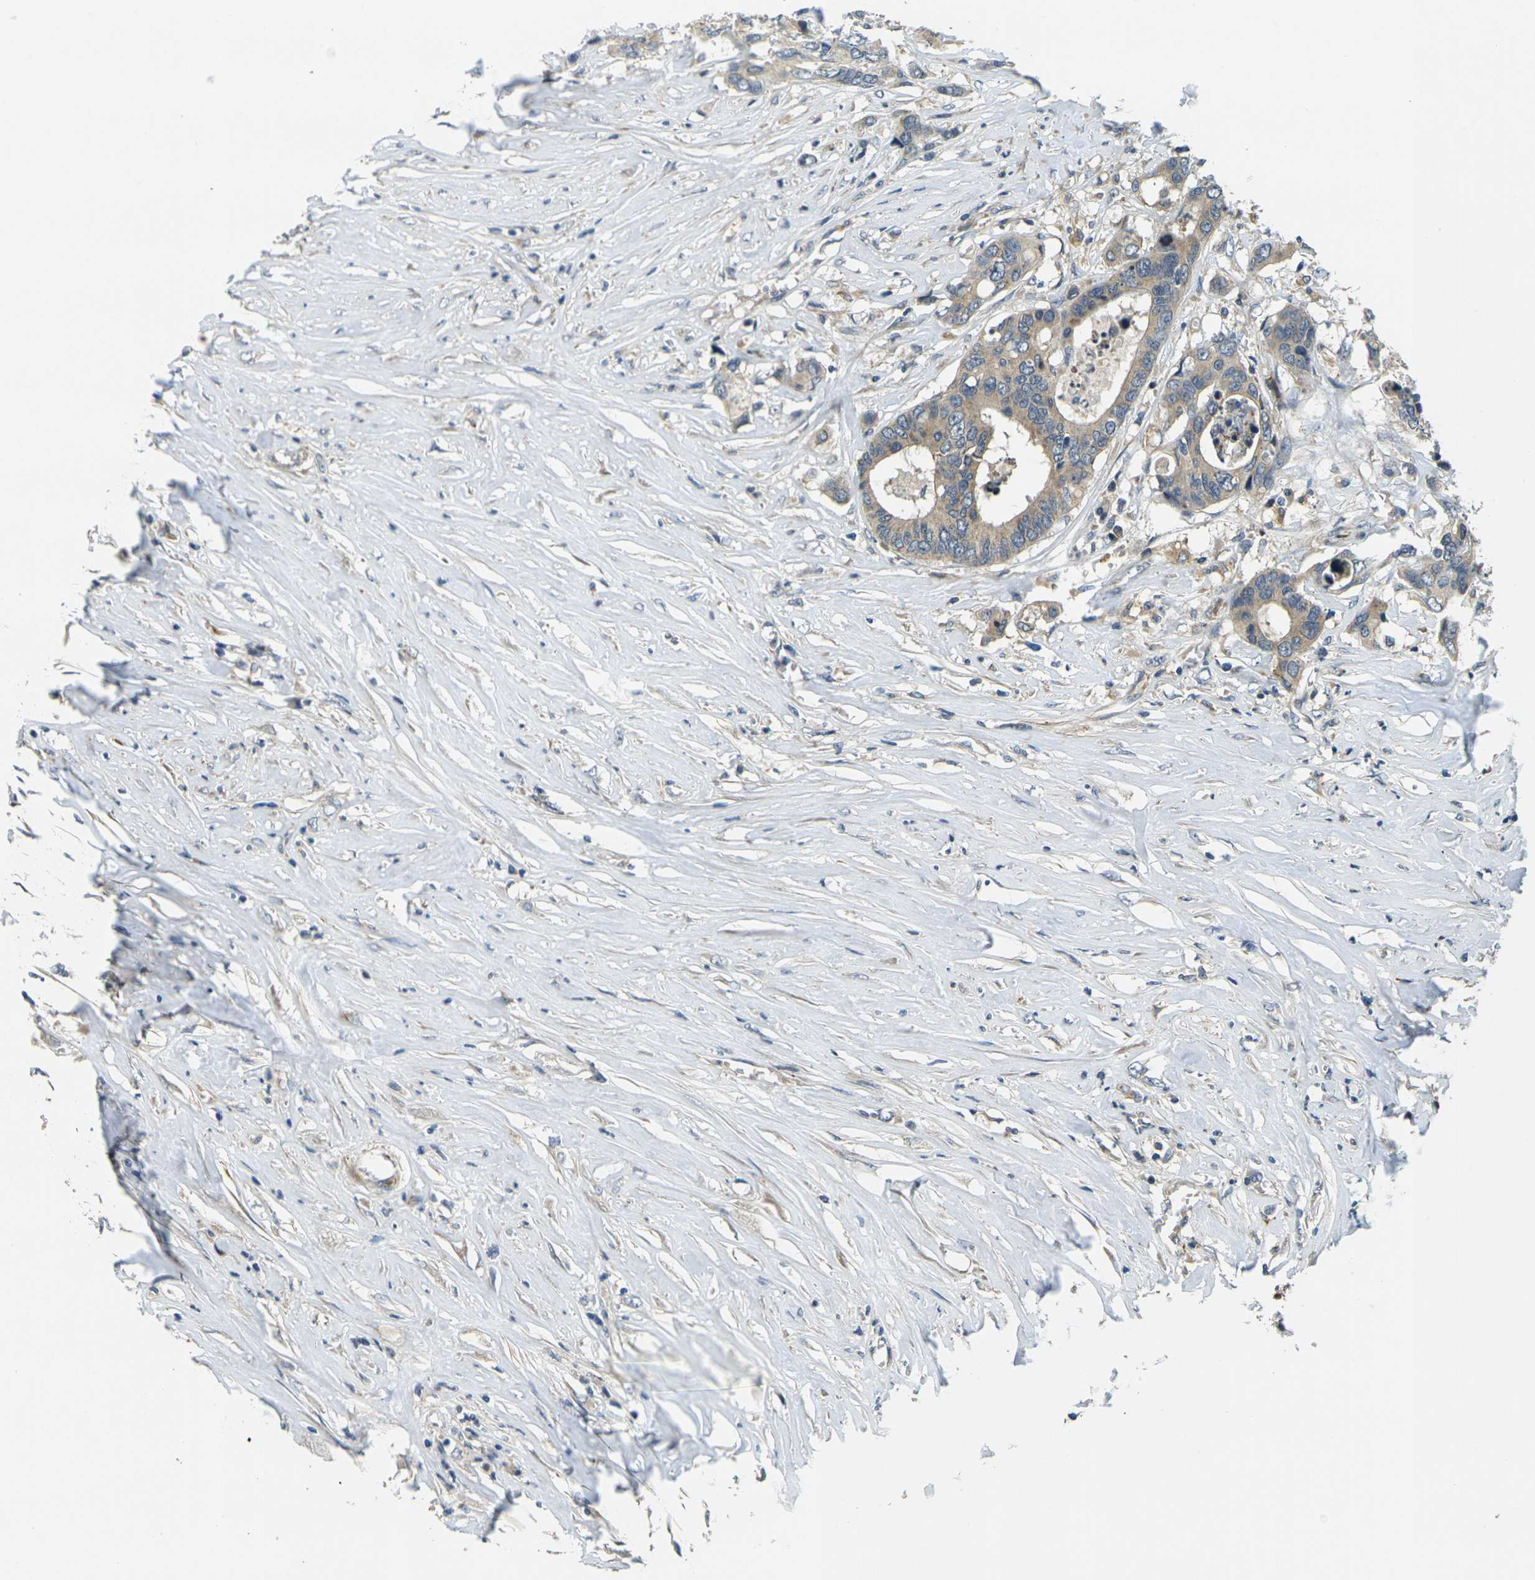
{"staining": {"intensity": "weak", "quantity": ">75%", "location": "cytoplasmic/membranous"}, "tissue": "colorectal cancer", "cell_type": "Tumor cells", "image_type": "cancer", "snomed": [{"axis": "morphology", "description": "Adenocarcinoma, NOS"}, {"axis": "topography", "description": "Rectum"}], "caption": "A photomicrograph of colorectal cancer (adenocarcinoma) stained for a protein displays weak cytoplasmic/membranous brown staining in tumor cells.", "gene": "MINAR2", "patient": {"sex": "male", "age": 55}}